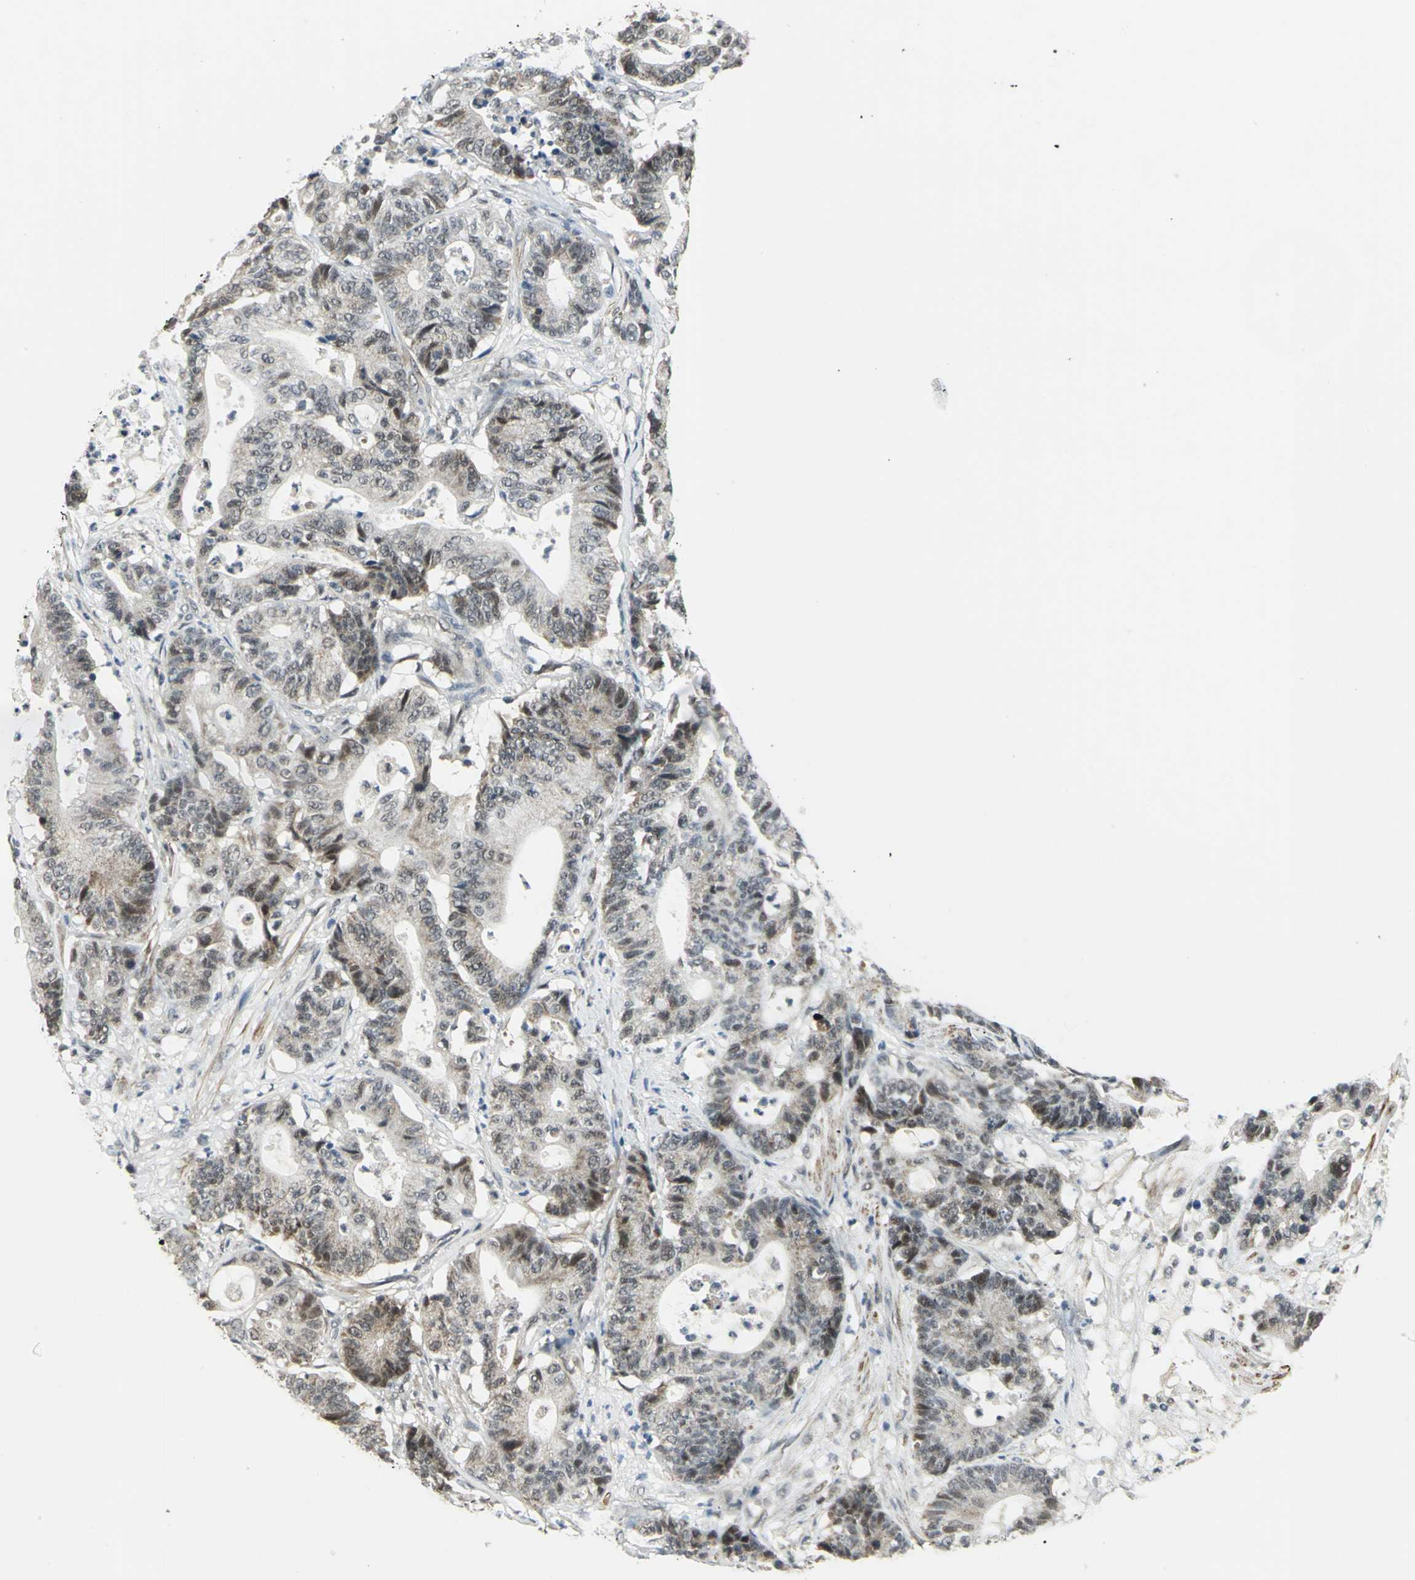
{"staining": {"intensity": "moderate", "quantity": "<25%", "location": "cytoplasmic/membranous,nuclear"}, "tissue": "colorectal cancer", "cell_type": "Tumor cells", "image_type": "cancer", "snomed": [{"axis": "morphology", "description": "Adenocarcinoma, NOS"}, {"axis": "topography", "description": "Colon"}], "caption": "This is an image of immunohistochemistry staining of colorectal cancer, which shows moderate staining in the cytoplasmic/membranous and nuclear of tumor cells.", "gene": "MTA1", "patient": {"sex": "female", "age": 84}}